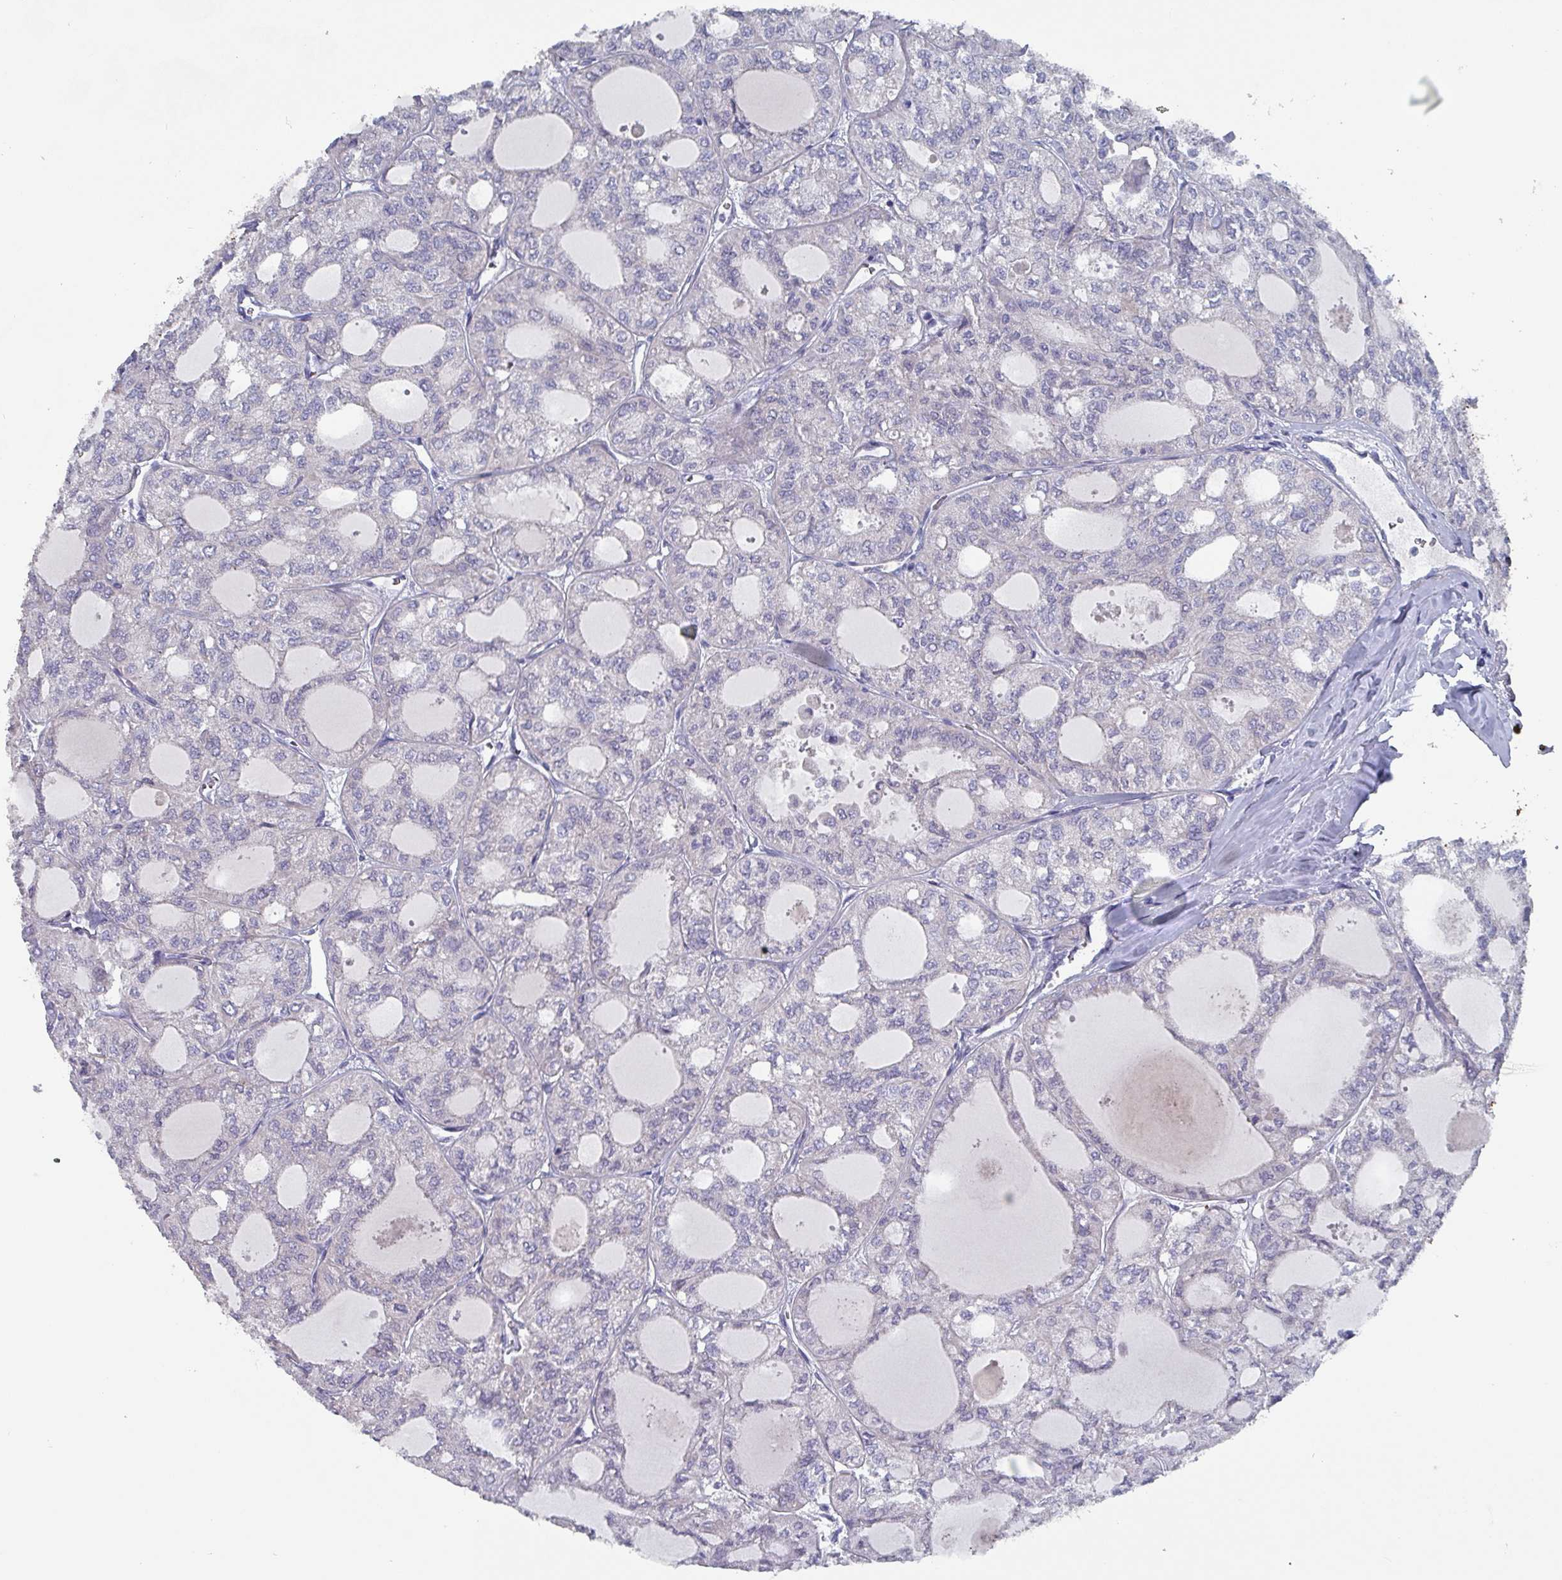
{"staining": {"intensity": "negative", "quantity": "none", "location": "none"}, "tissue": "thyroid cancer", "cell_type": "Tumor cells", "image_type": "cancer", "snomed": [{"axis": "morphology", "description": "Follicular adenoma carcinoma, NOS"}, {"axis": "topography", "description": "Thyroid gland"}], "caption": "A high-resolution photomicrograph shows immunohistochemistry (IHC) staining of thyroid cancer, which displays no significant positivity in tumor cells.", "gene": "DRD5", "patient": {"sex": "male", "age": 75}}